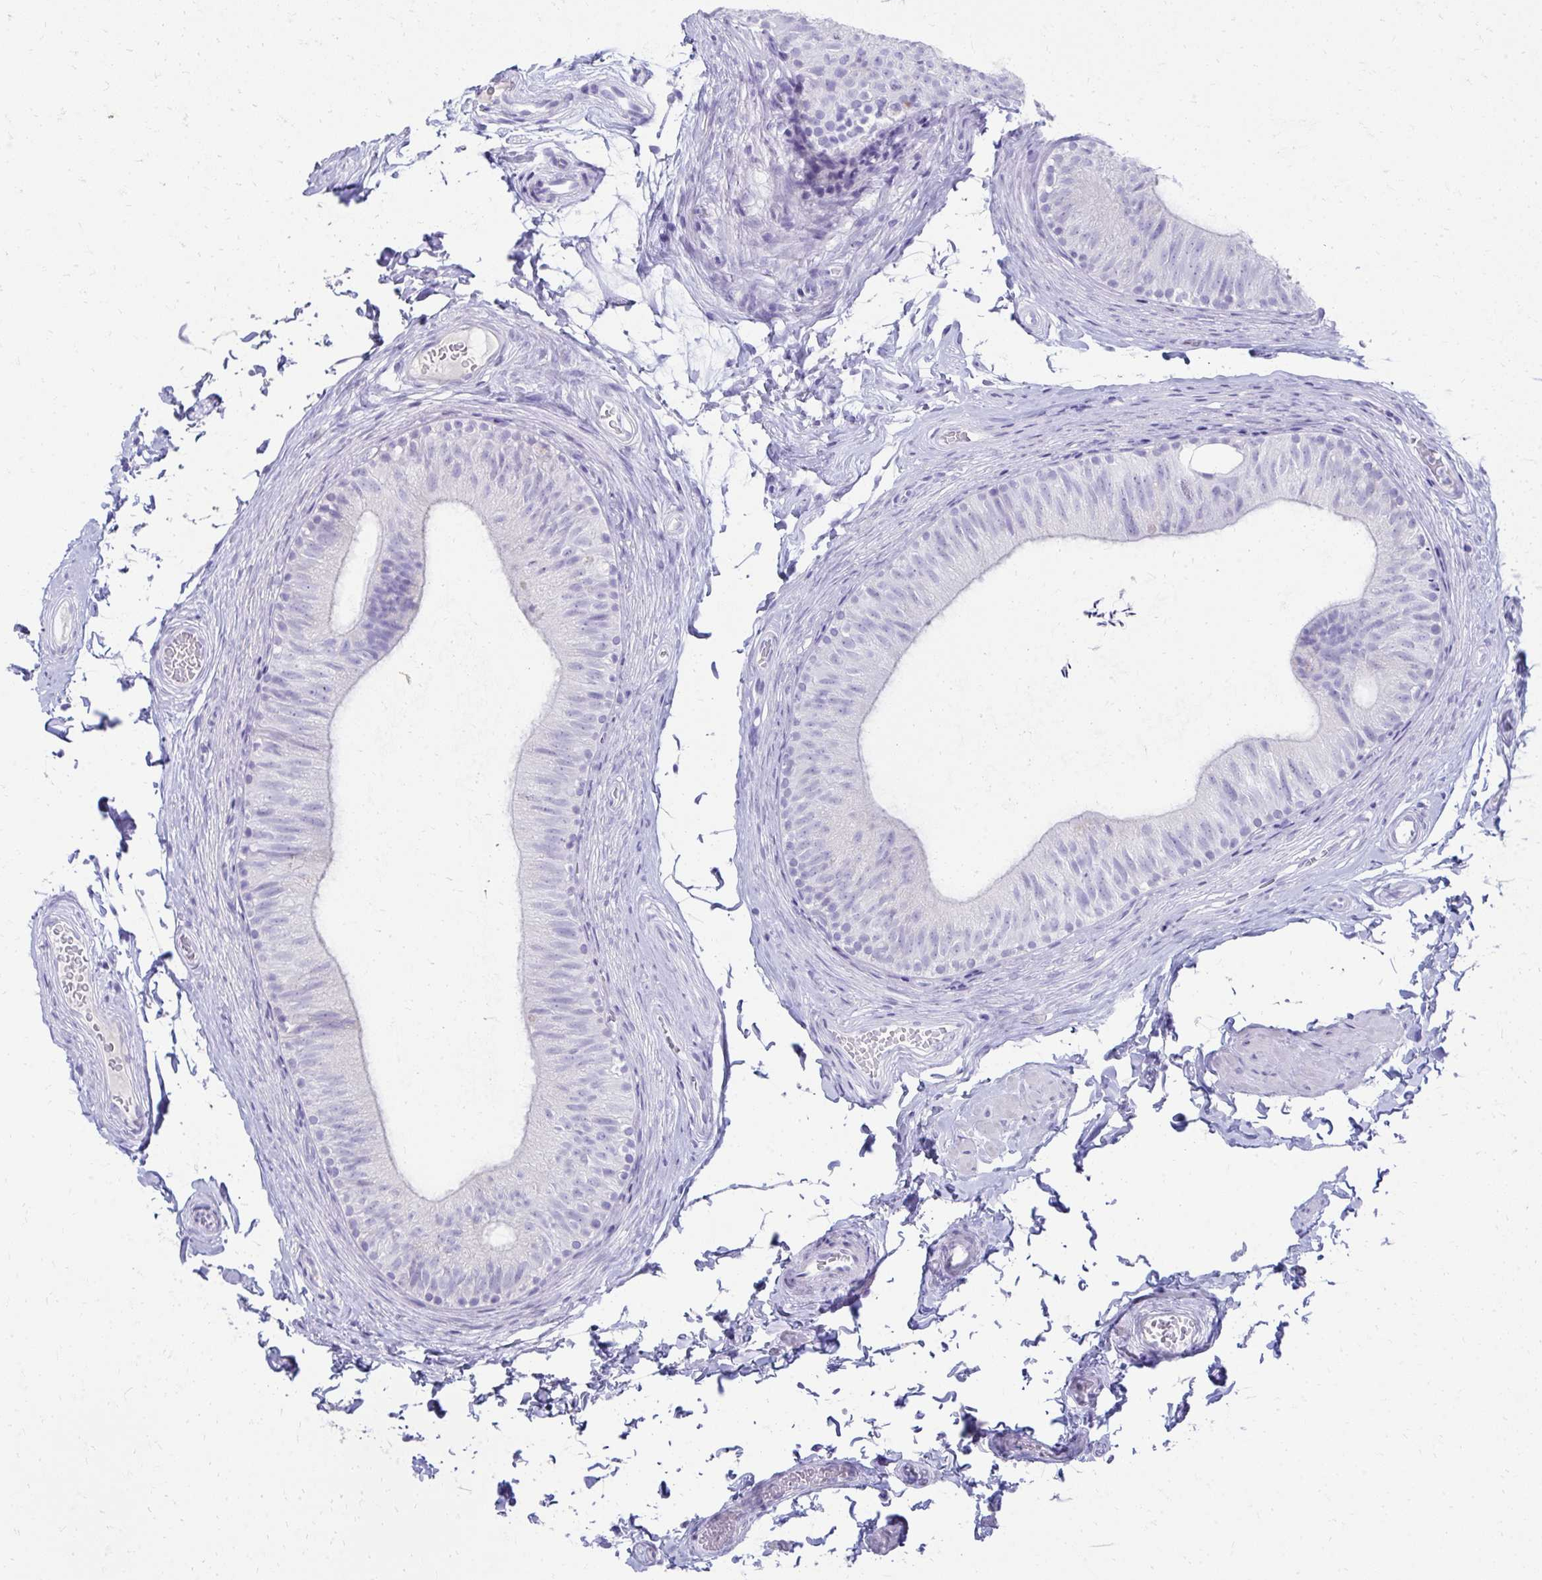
{"staining": {"intensity": "negative", "quantity": "none", "location": "none"}, "tissue": "epididymis", "cell_type": "Glandular cells", "image_type": "normal", "snomed": [{"axis": "morphology", "description": "Normal tissue, NOS"}, {"axis": "topography", "description": "Epididymis, spermatic cord, NOS"}, {"axis": "topography", "description": "Epididymis"}, {"axis": "topography", "description": "Peripheral nerve tissue"}], "caption": "This is an immunohistochemistry (IHC) micrograph of benign epididymis. There is no positivity in glandular cells.", "gene": "SEC14L3", "patient": {"sex": "male", "age": 29}}